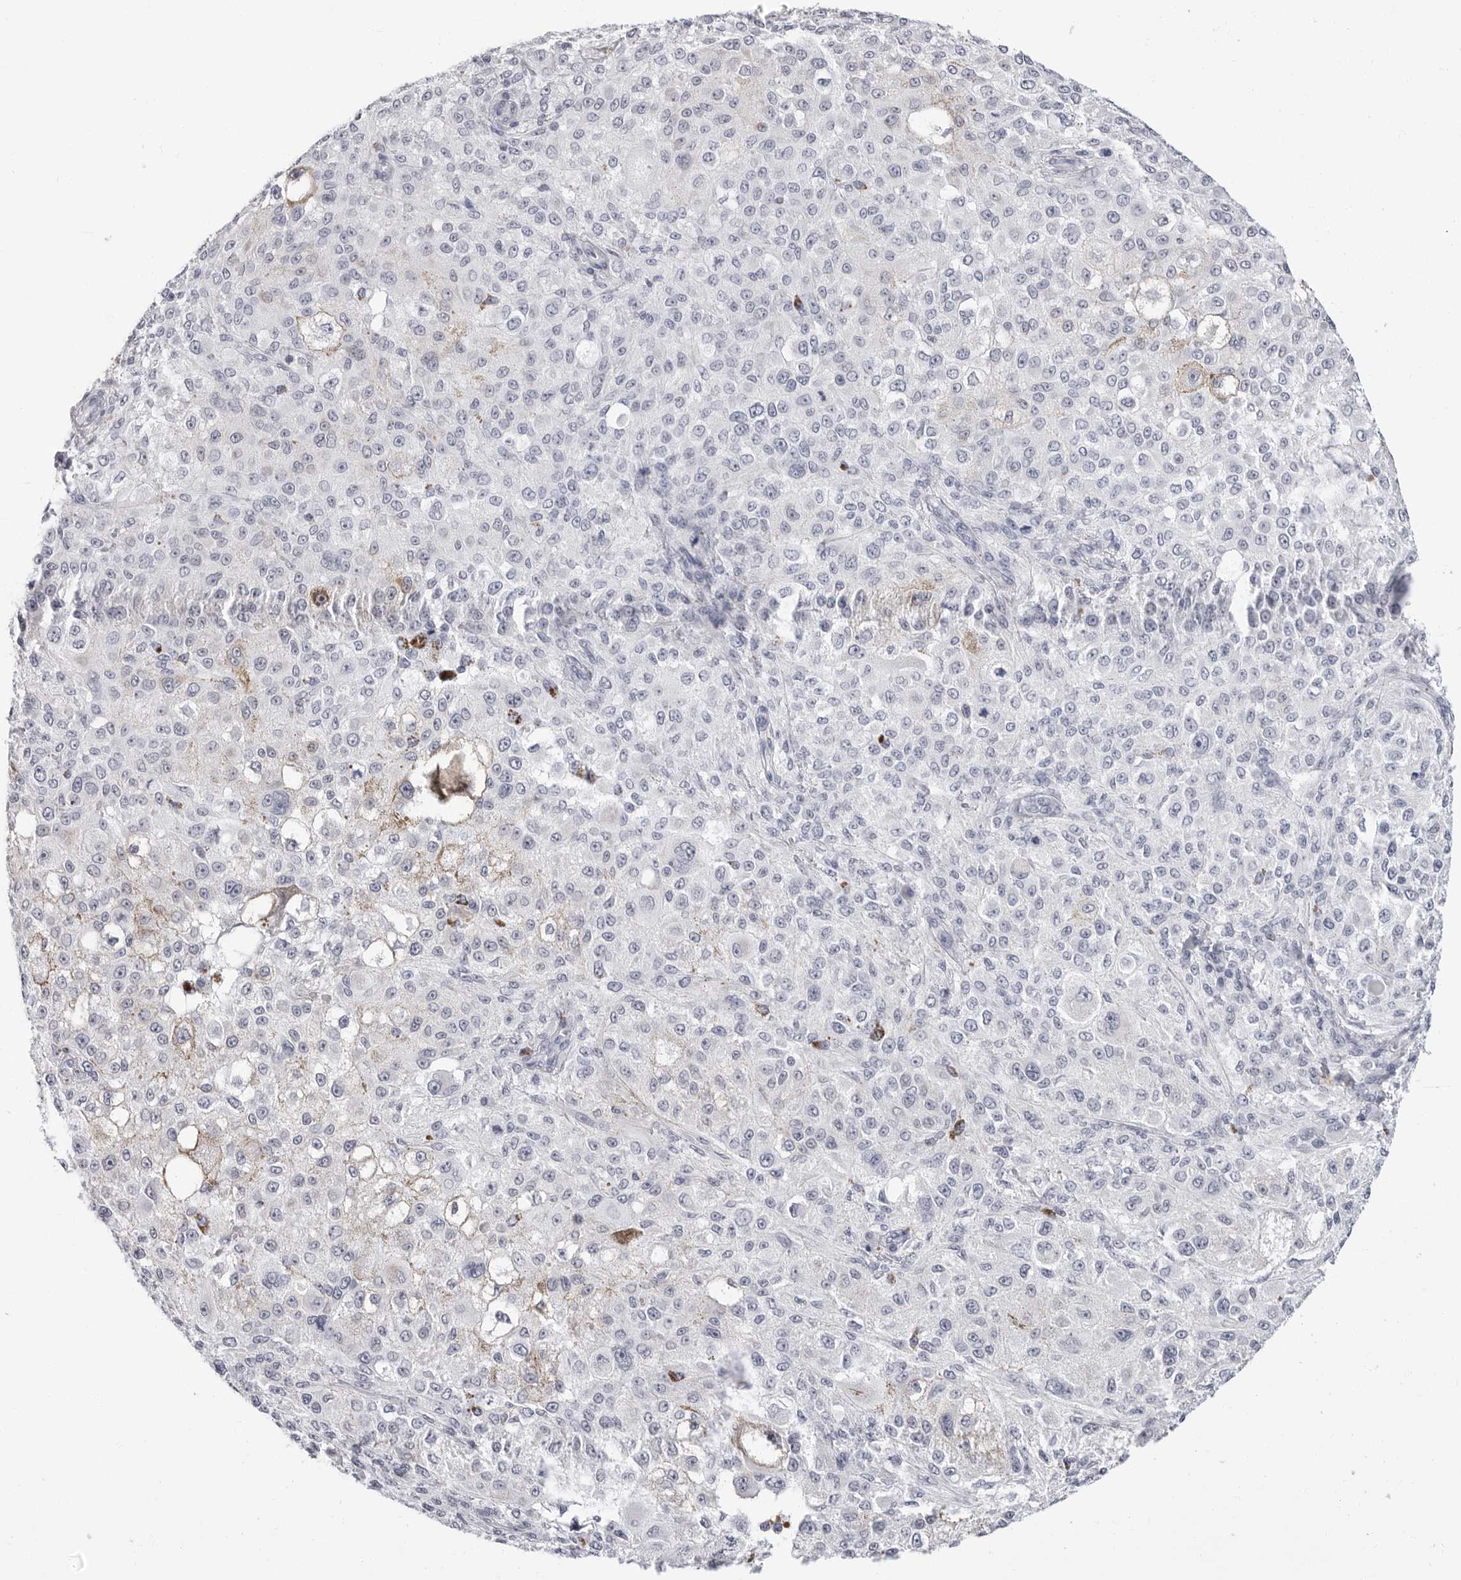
{"staining": {"intensity": "negative", "quantity": "none", "location": "none"}, "tissue": "melanoma", "cell_type": "Tumor cells", "image_type": "cancer", "snomed": [{"axis": "morphology", "description": "Necrosis, NOS"}, {"axis": "morphology", "description": "Malignant melanoma, NOS"}, {"axis": "topography", "description": "Skin"}], "caption": "Immunohistochemistry (IHC) photomicrograph of malignant melanoma stained for a protein (brown), which displays no staining in tumor cells. The staining was performed using DAB (3,3'-diaminobenzidine) to visualize the protein expression in brown, while the nuclei were stained in blue with hematoxylin (Magnification: 20x).", "gene": "ERICH3", "patient": {"sex": "female", "age": 87}}